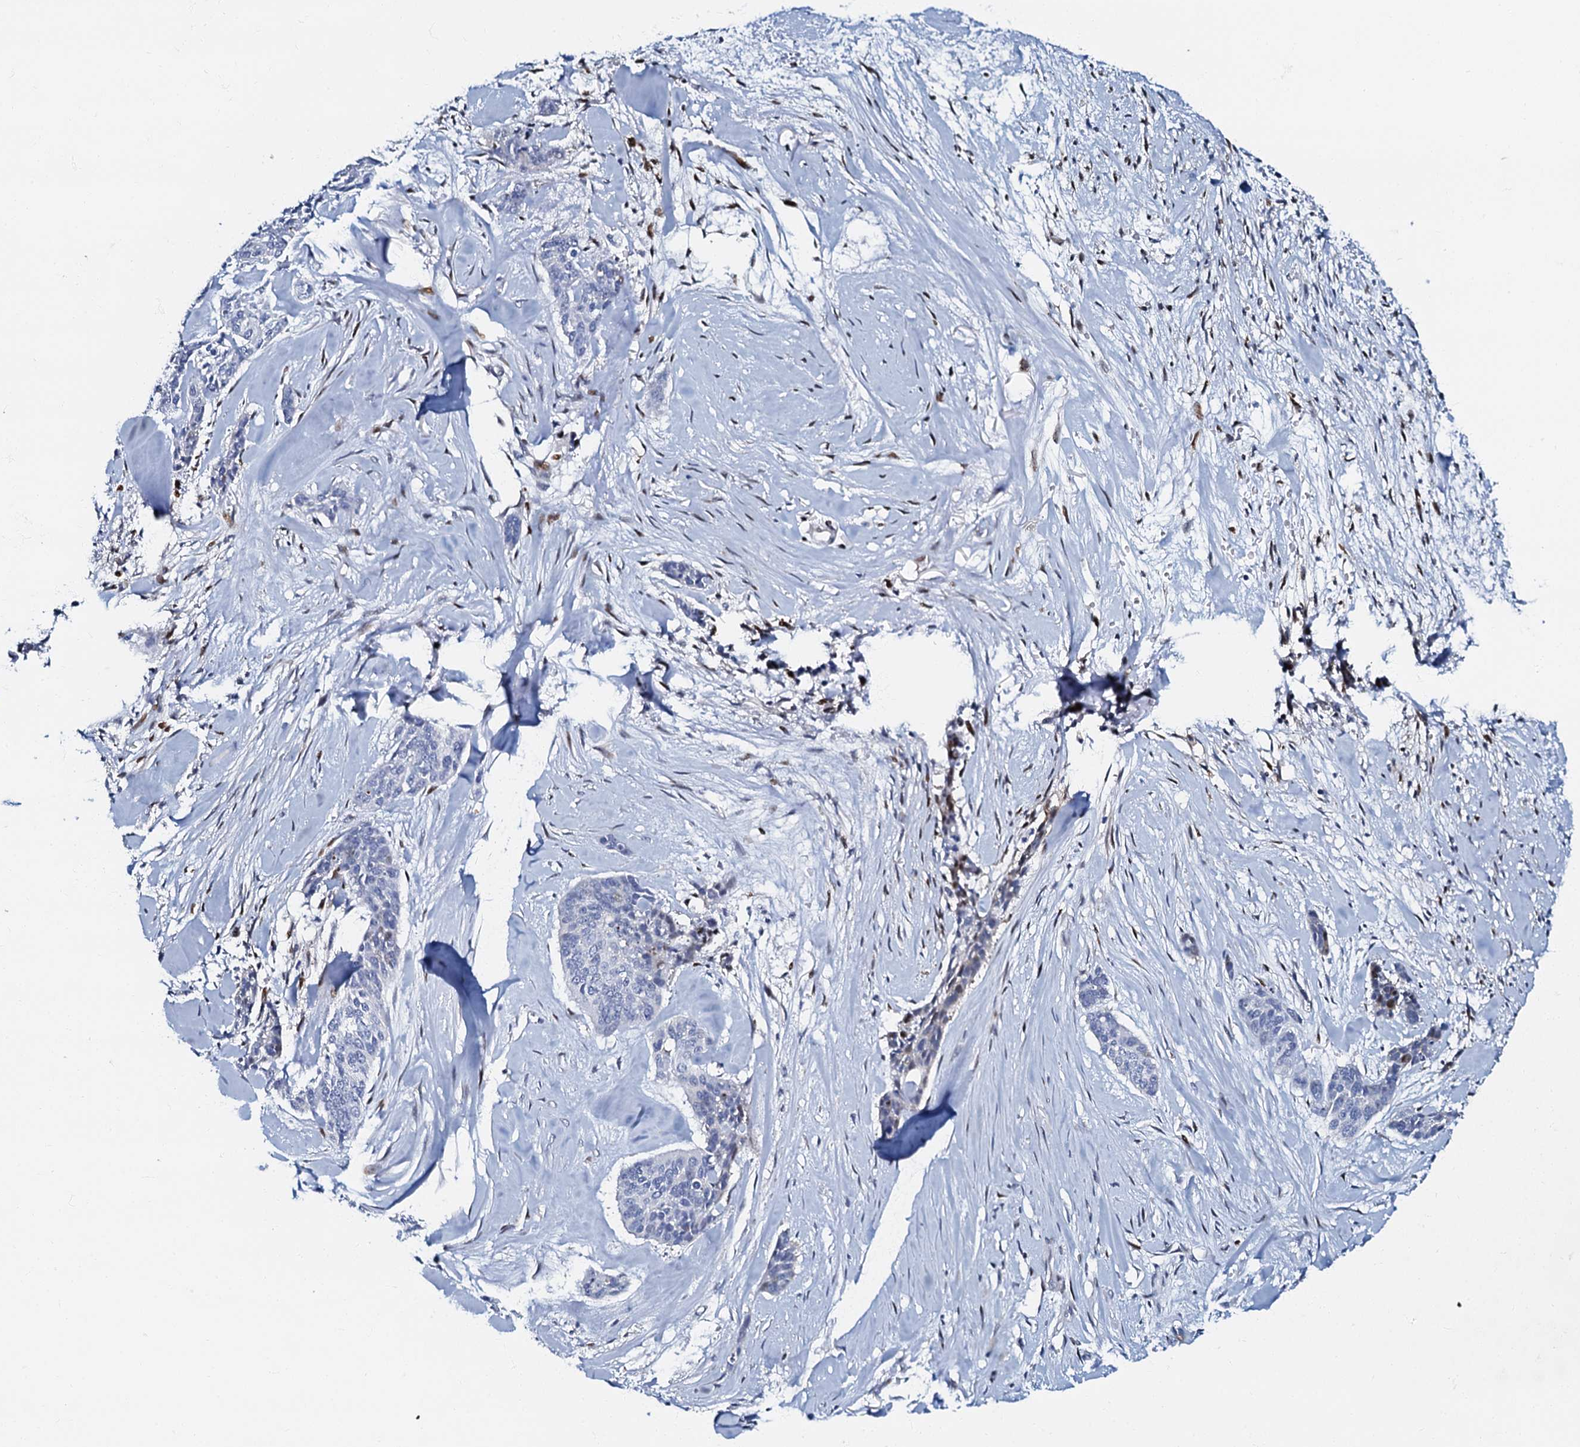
{"staining": {"intensity": "negative", "quantity": "none", "location": "none"}, "tissue": "skin cancer", "cell_type": "Tumor cells", "image_type": "cancer", "snomed": [{"axis": "morphology", "description": "Basal cell carcinoma"}, {"axis": "topography", "description": "Skin"}], "caption": "Skin cancer was stained to show a protein in brown. There is no significant expression in tumor cells.", "gene": "MFSD5", "patient": {"sex": "female", "age": 64}}